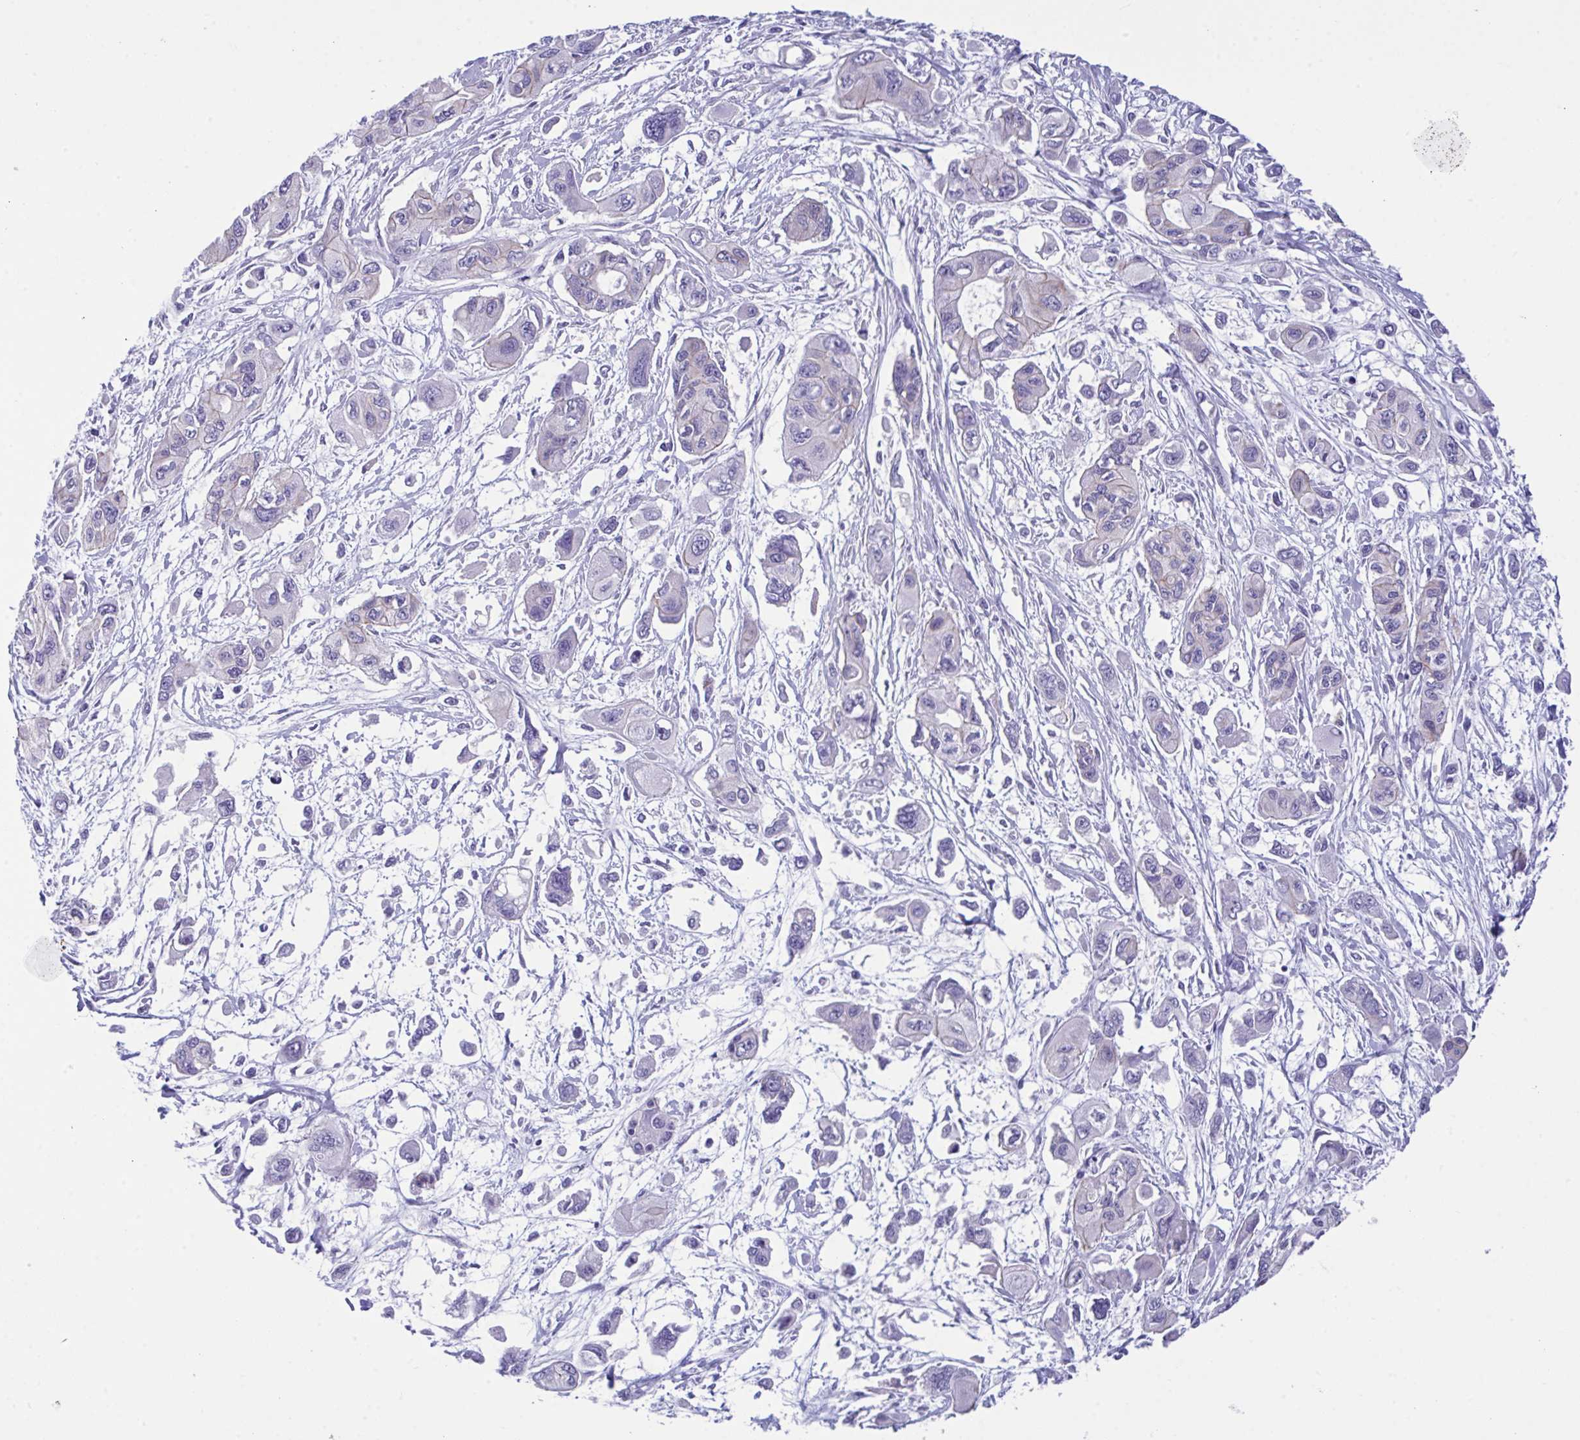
{"staining": {"intensity": "negative", "quantity": "none", "location": "none"}, "tissue": "pancreatic cancer", "cell_type": "Tumor cells", "image_type": "cancer", "snomed": [{"axis": "morphology", "description": "Adenocarcinoma, NOS"}, {"axis": "topography", "description": "Pancreas"}], "caption": "The photomicrograph reveals no staining of tumor cells in pancreatic cancer. (DAB IHC with hematoxylin counter stain).", "gene": "GLB1L2", "patient": {"sex": "female", "age": 47}}